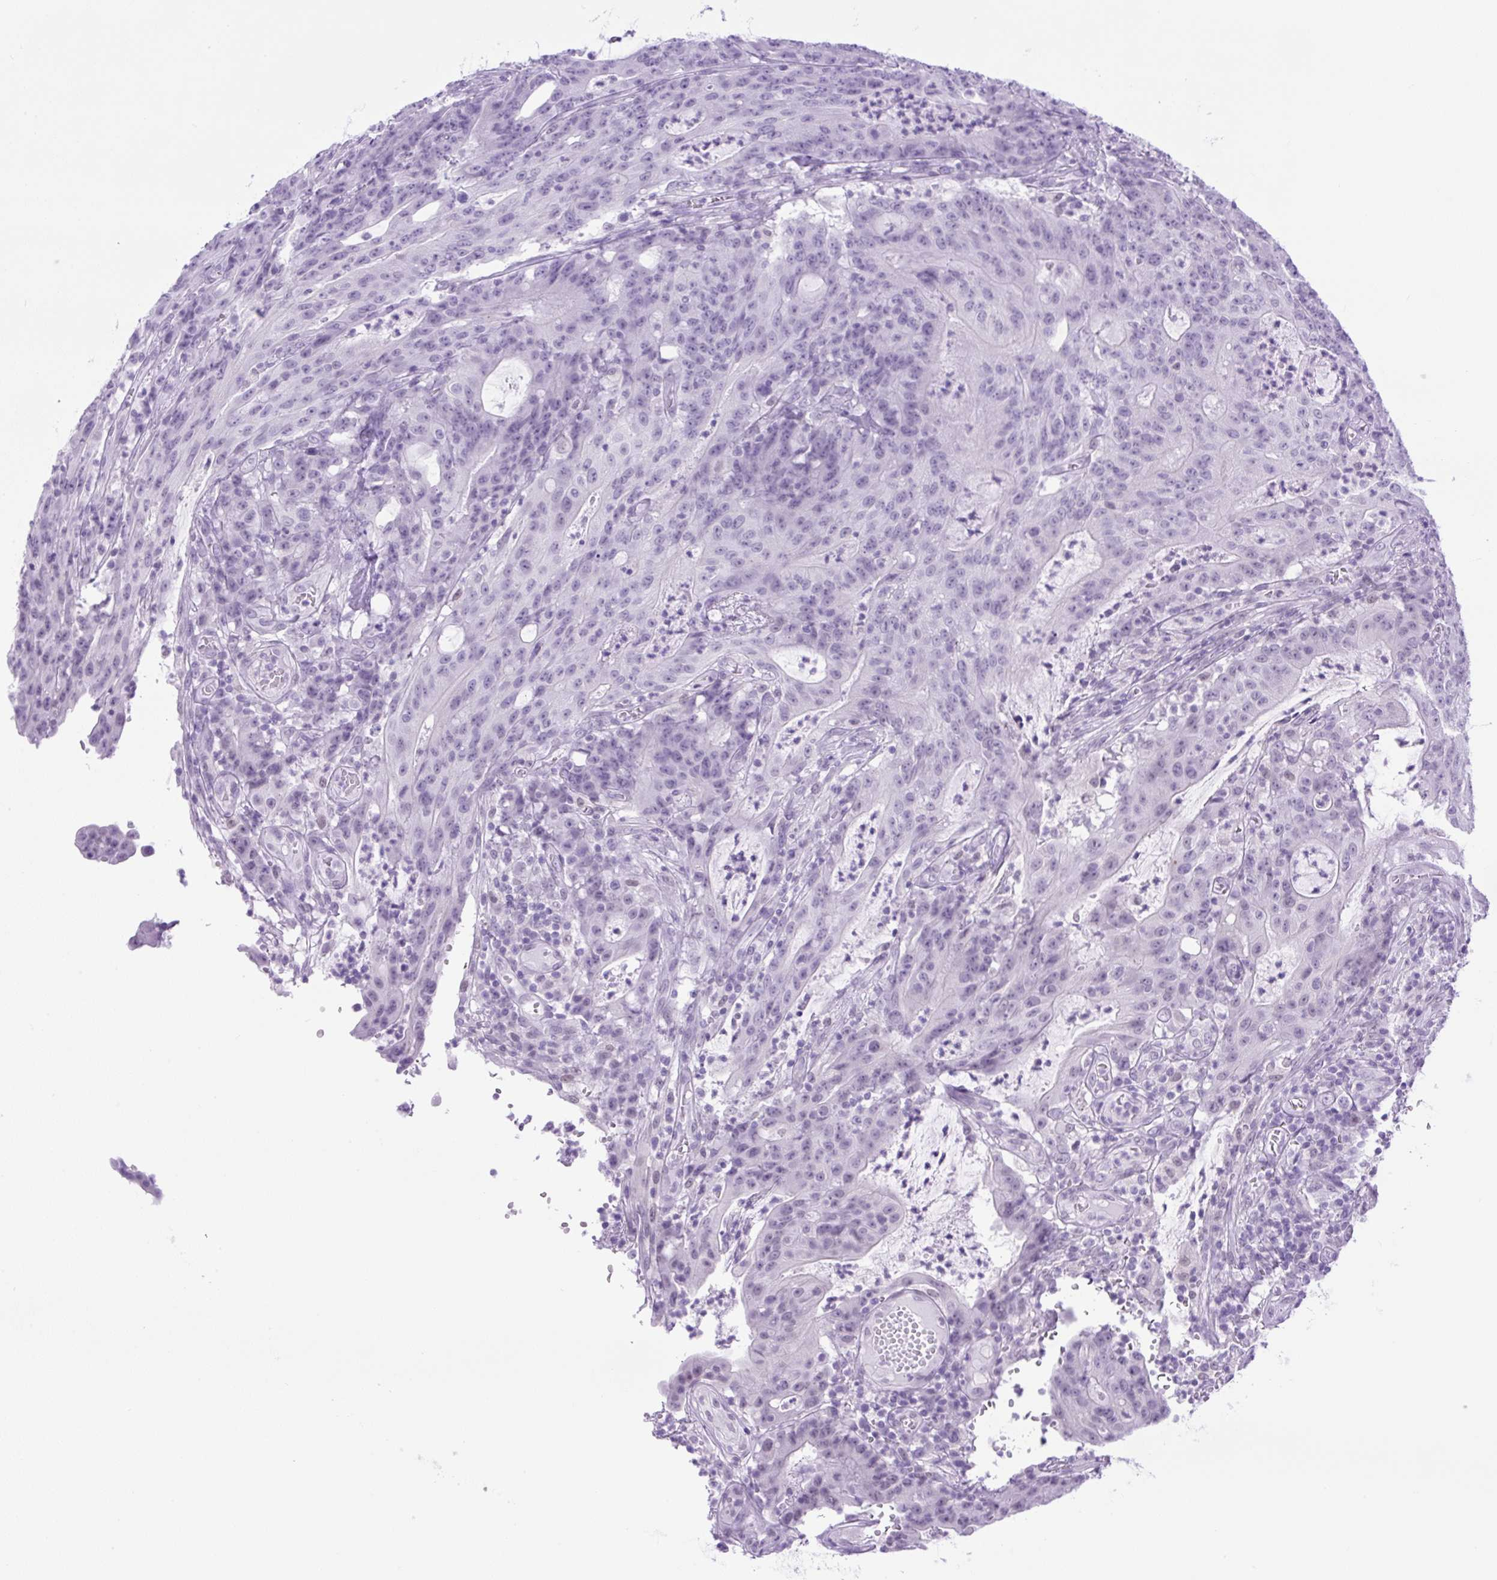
{"staining": {"intensity": "negative", "quantity": "none", "location": "none"}, "tissue": "colorectal cancer", "cell_type": "Tumor cells", "image_type": "cancer", "snomed": [{"axis": "morphology", "description": "Adenocarcinoma, NOS"}, {"axis": "topography", "description": "Colon"}], "caption": "Immunohistochemistry photomicrograph of human adenocarcinoma (colorectal) stained for a protein (brown), which reveals no expression in tumor cells. Nuclei are stained in blue.", "gene": "KPNA1", "patient": {"sex": "male", "age": 83}}